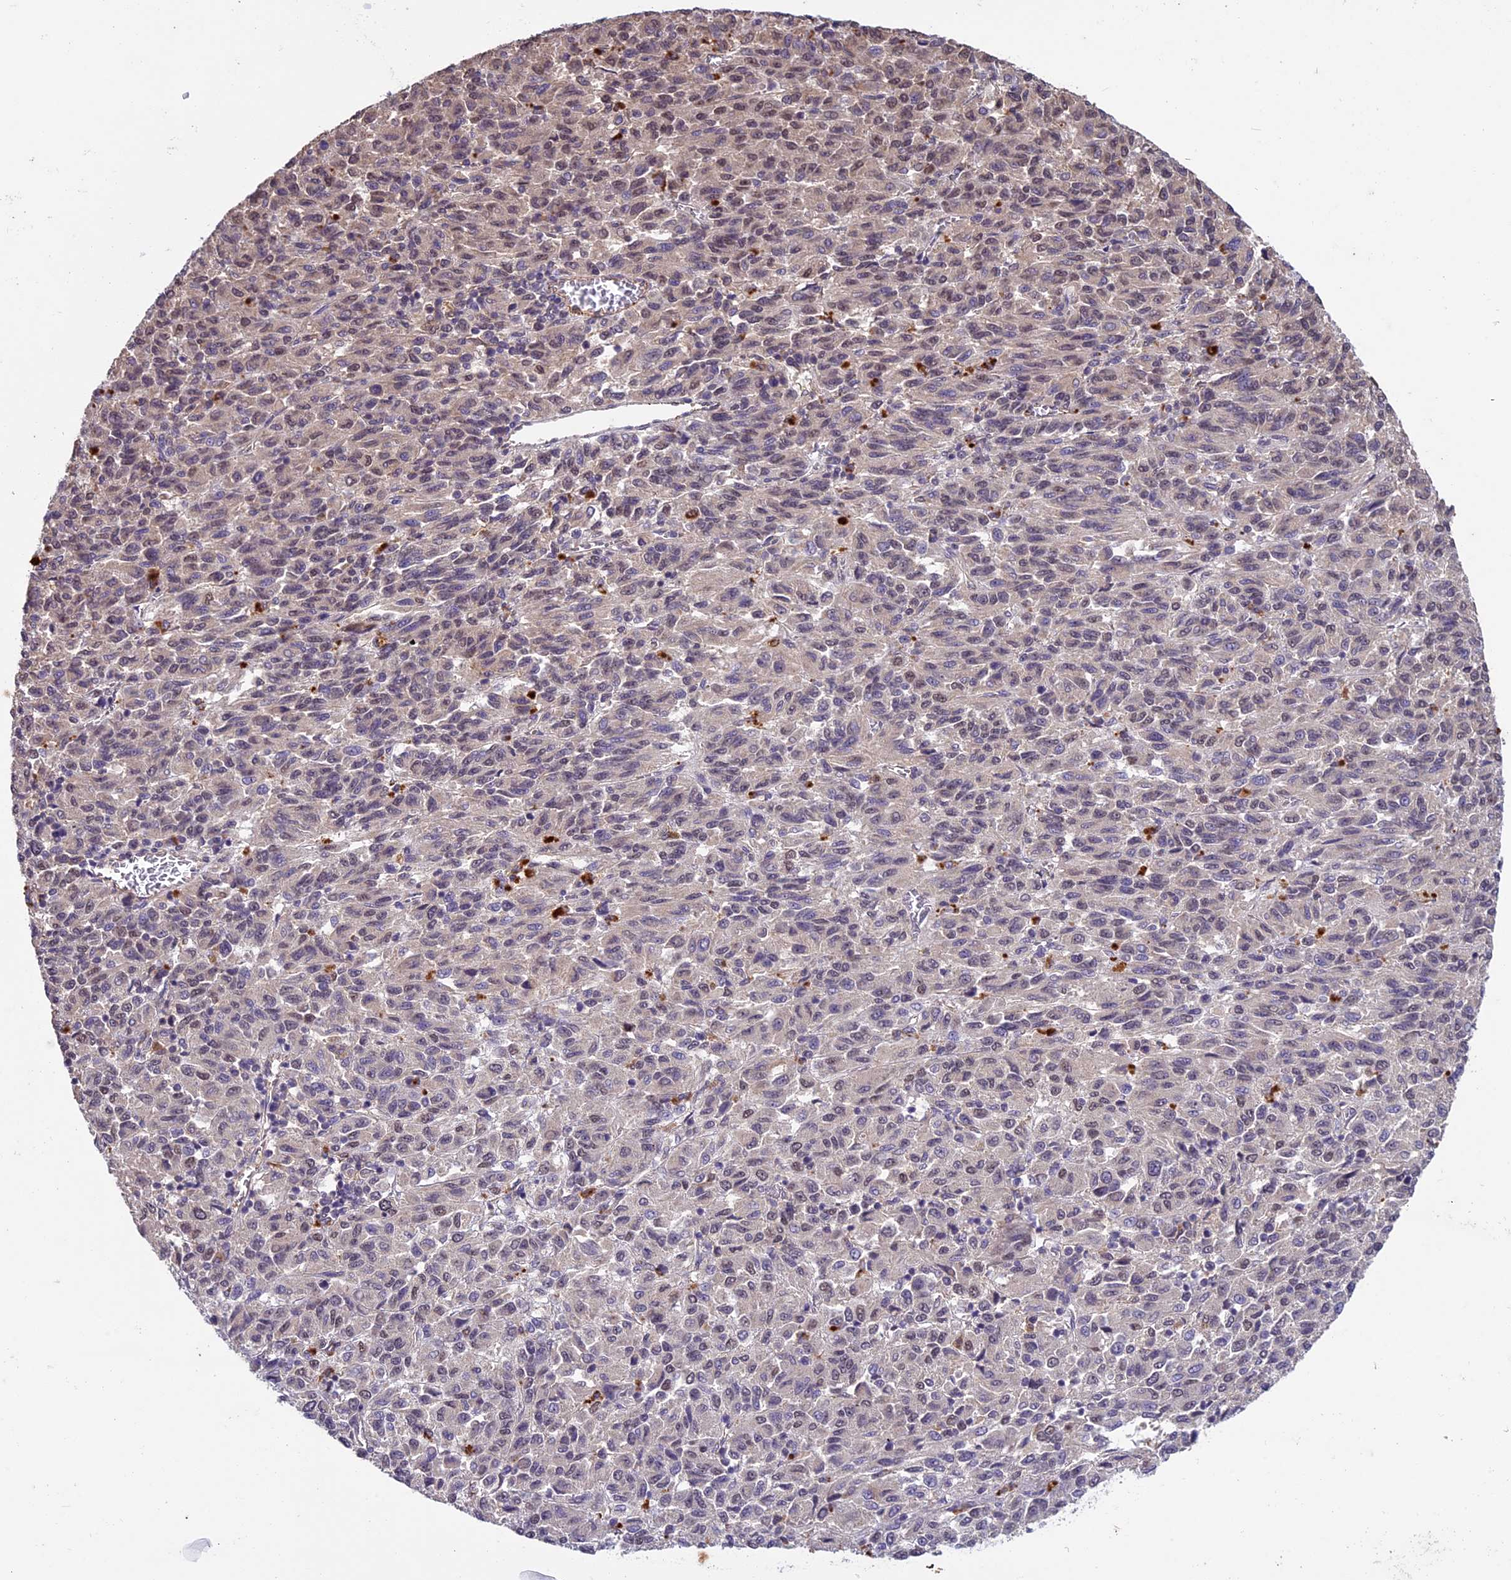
{"staining": {"intensity": "weak", "quantity": "<25%", "location": "nuclear"}, "tissue": "melanoma", "cell_type": "Tumor cells", "image_type": "cancer", "snomed": [{"axis": "morphology", "description": "Malignant melanoma, Metastatic site"}, {"axis": "topography", "description": "Lung"}], "caption": "This is an IHC micrograph of malignant melanoma (metastatic site). There is no staining in tumor cells.", "gene": "C3orf70", "patient": {"sex": "male", "age": 64}}